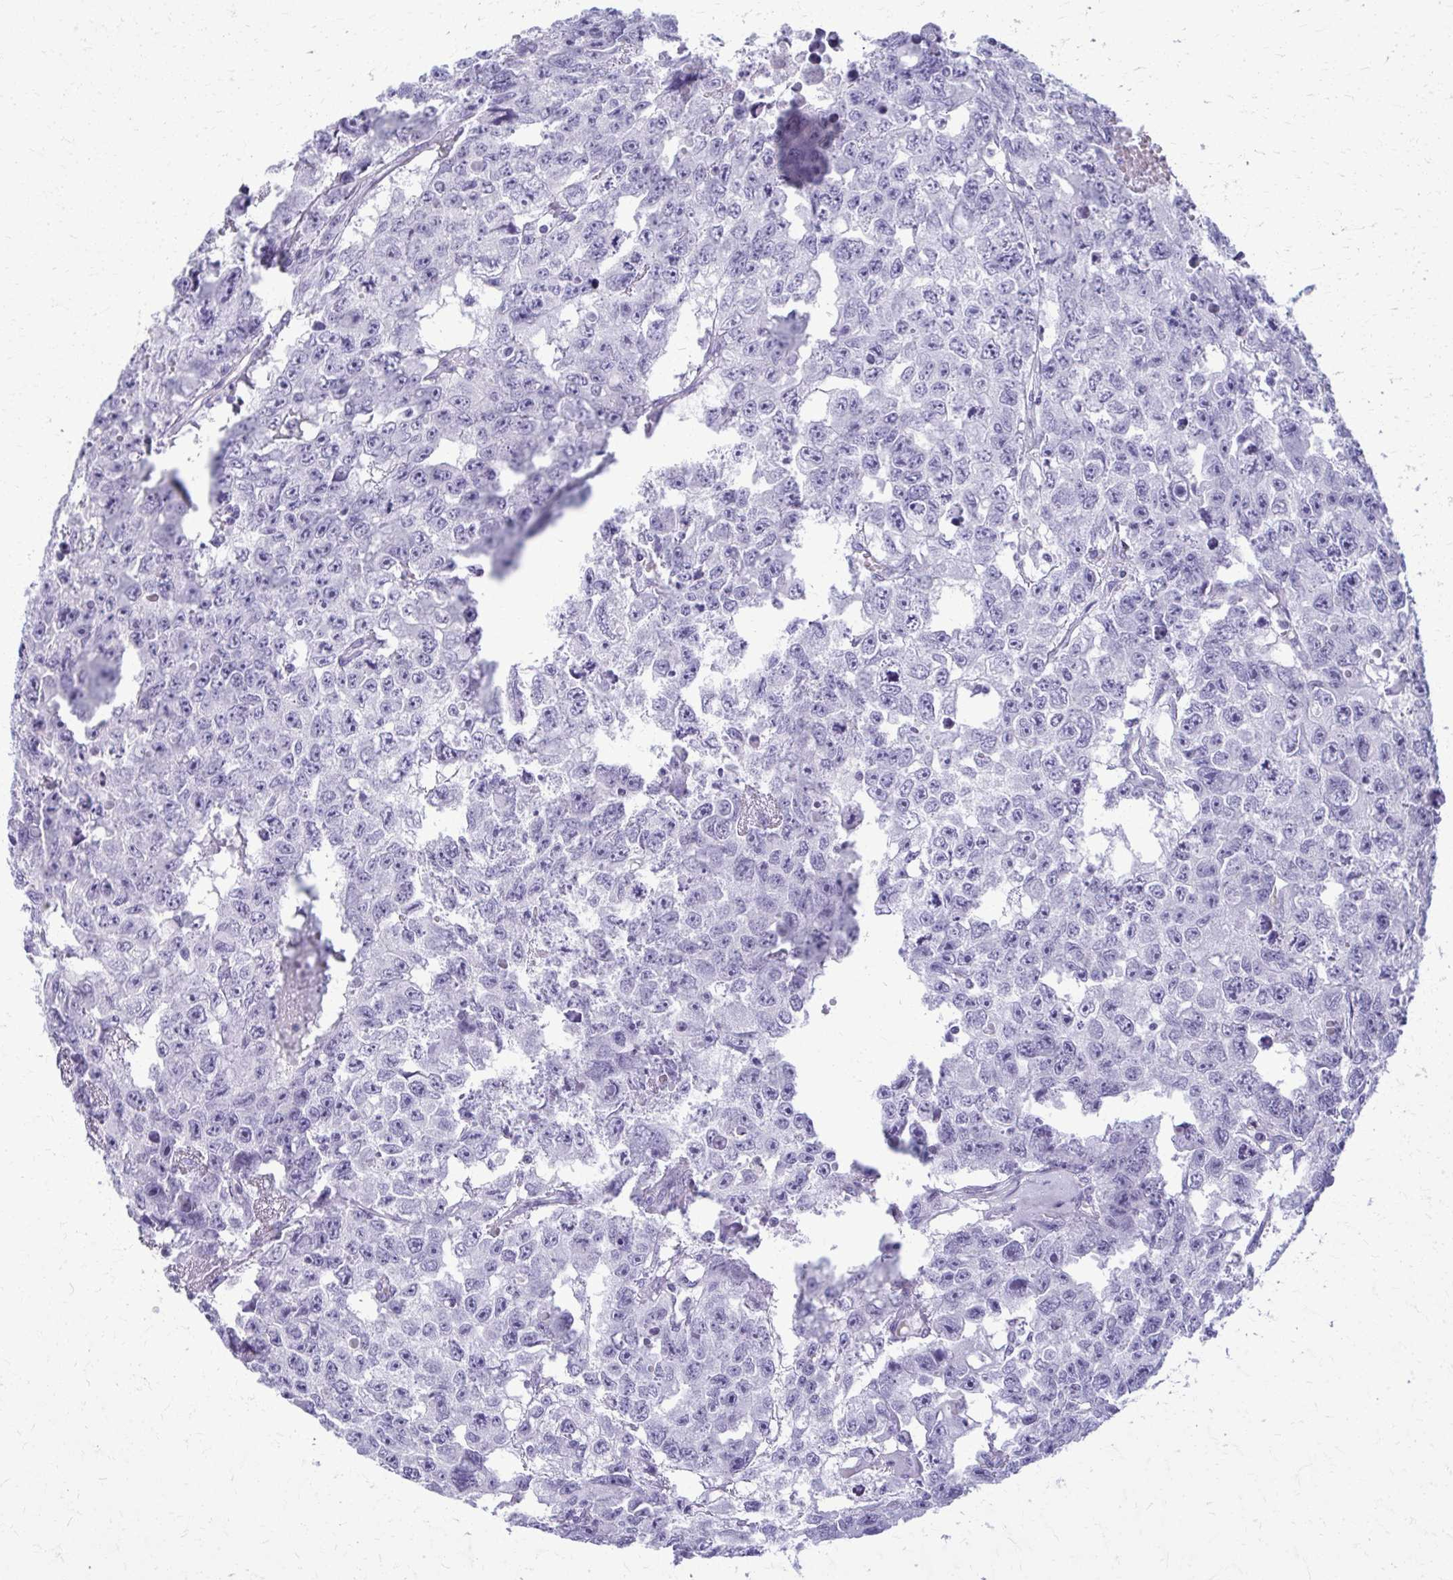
{"staining": {"intensity": "negative", "quantity": "none", "location": "none"}, "tissue": "testis cancer", "cell_type": "Tumor cells", "image_type": "cancer", "snomed": [{"axis": "morphology", "description": "Seminoma, NOS"}, {"axis": "topography", "description": "Testis"}], "caption": "Immunohistochemistry (IHC) photomicrograph of seminoma (testis) stained for a protein (brown), which shows no expression in tumor cells. Nuclei are stained in blue.", "gene": "ACSM2B", "patient": {"sex": "male", "age": 26}}